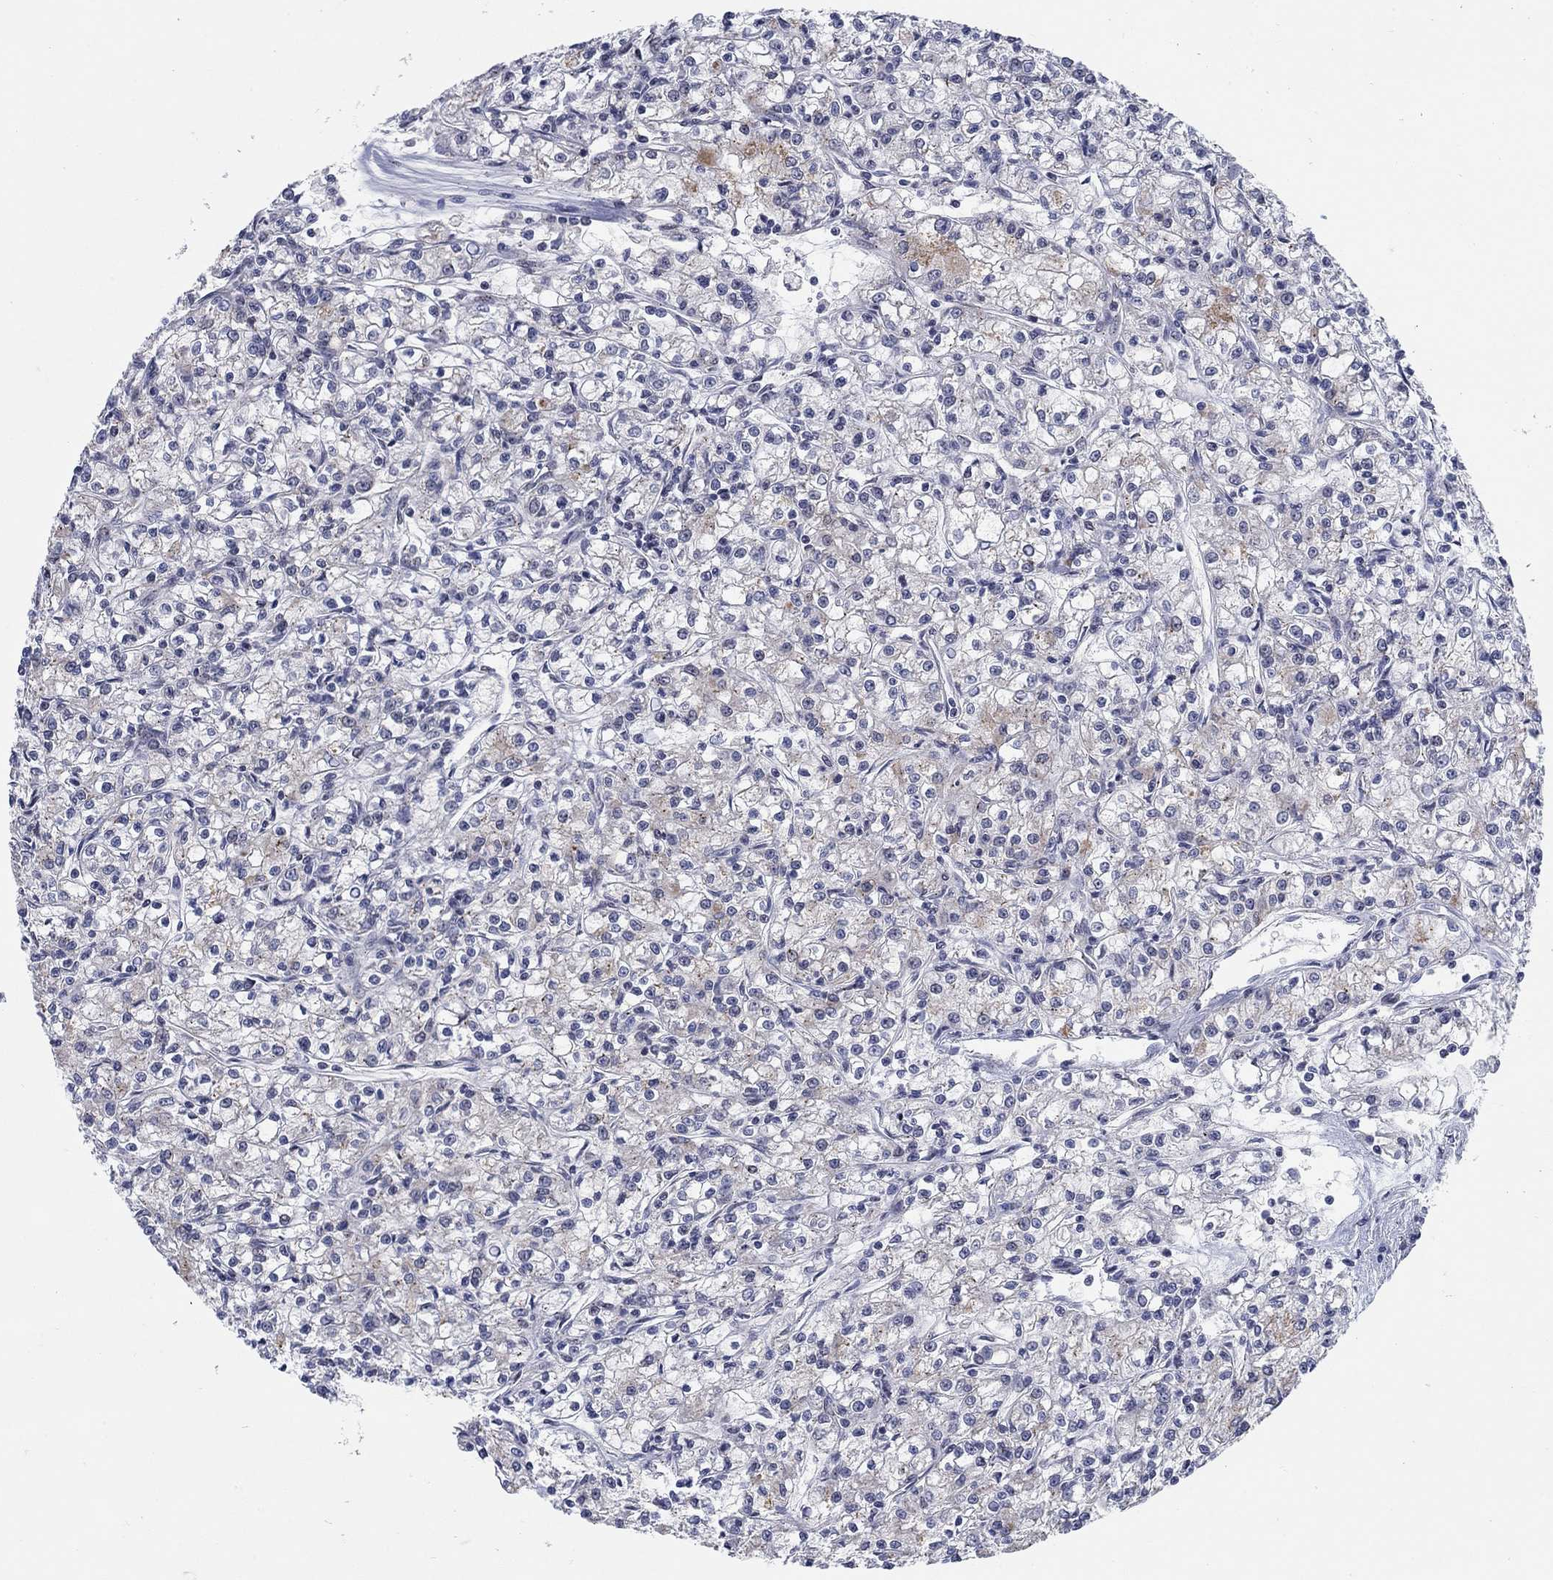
{"staining": {"intensity": "moderate", "quantity": "<25%", "location": "cytoplasmic/membranous"}, "tissue": "renal cancer", "cell_type": "Tumor cells", "image_type": "cancer", "snomed": [{"axis": "morphology", "description": "Adenocarcinoma, NOS"}, {"axis": "topography", "description": "Kidney"}], "caption": "Protein staining displays moderate cytoplasmic/membranous staining in about <25% of tumor cells in renal cancer. (Brightfield microscopy of DAB IHC at high magnification).", "gene": "SH3RF1", "patient": {"sex": "female", "age": 59}}